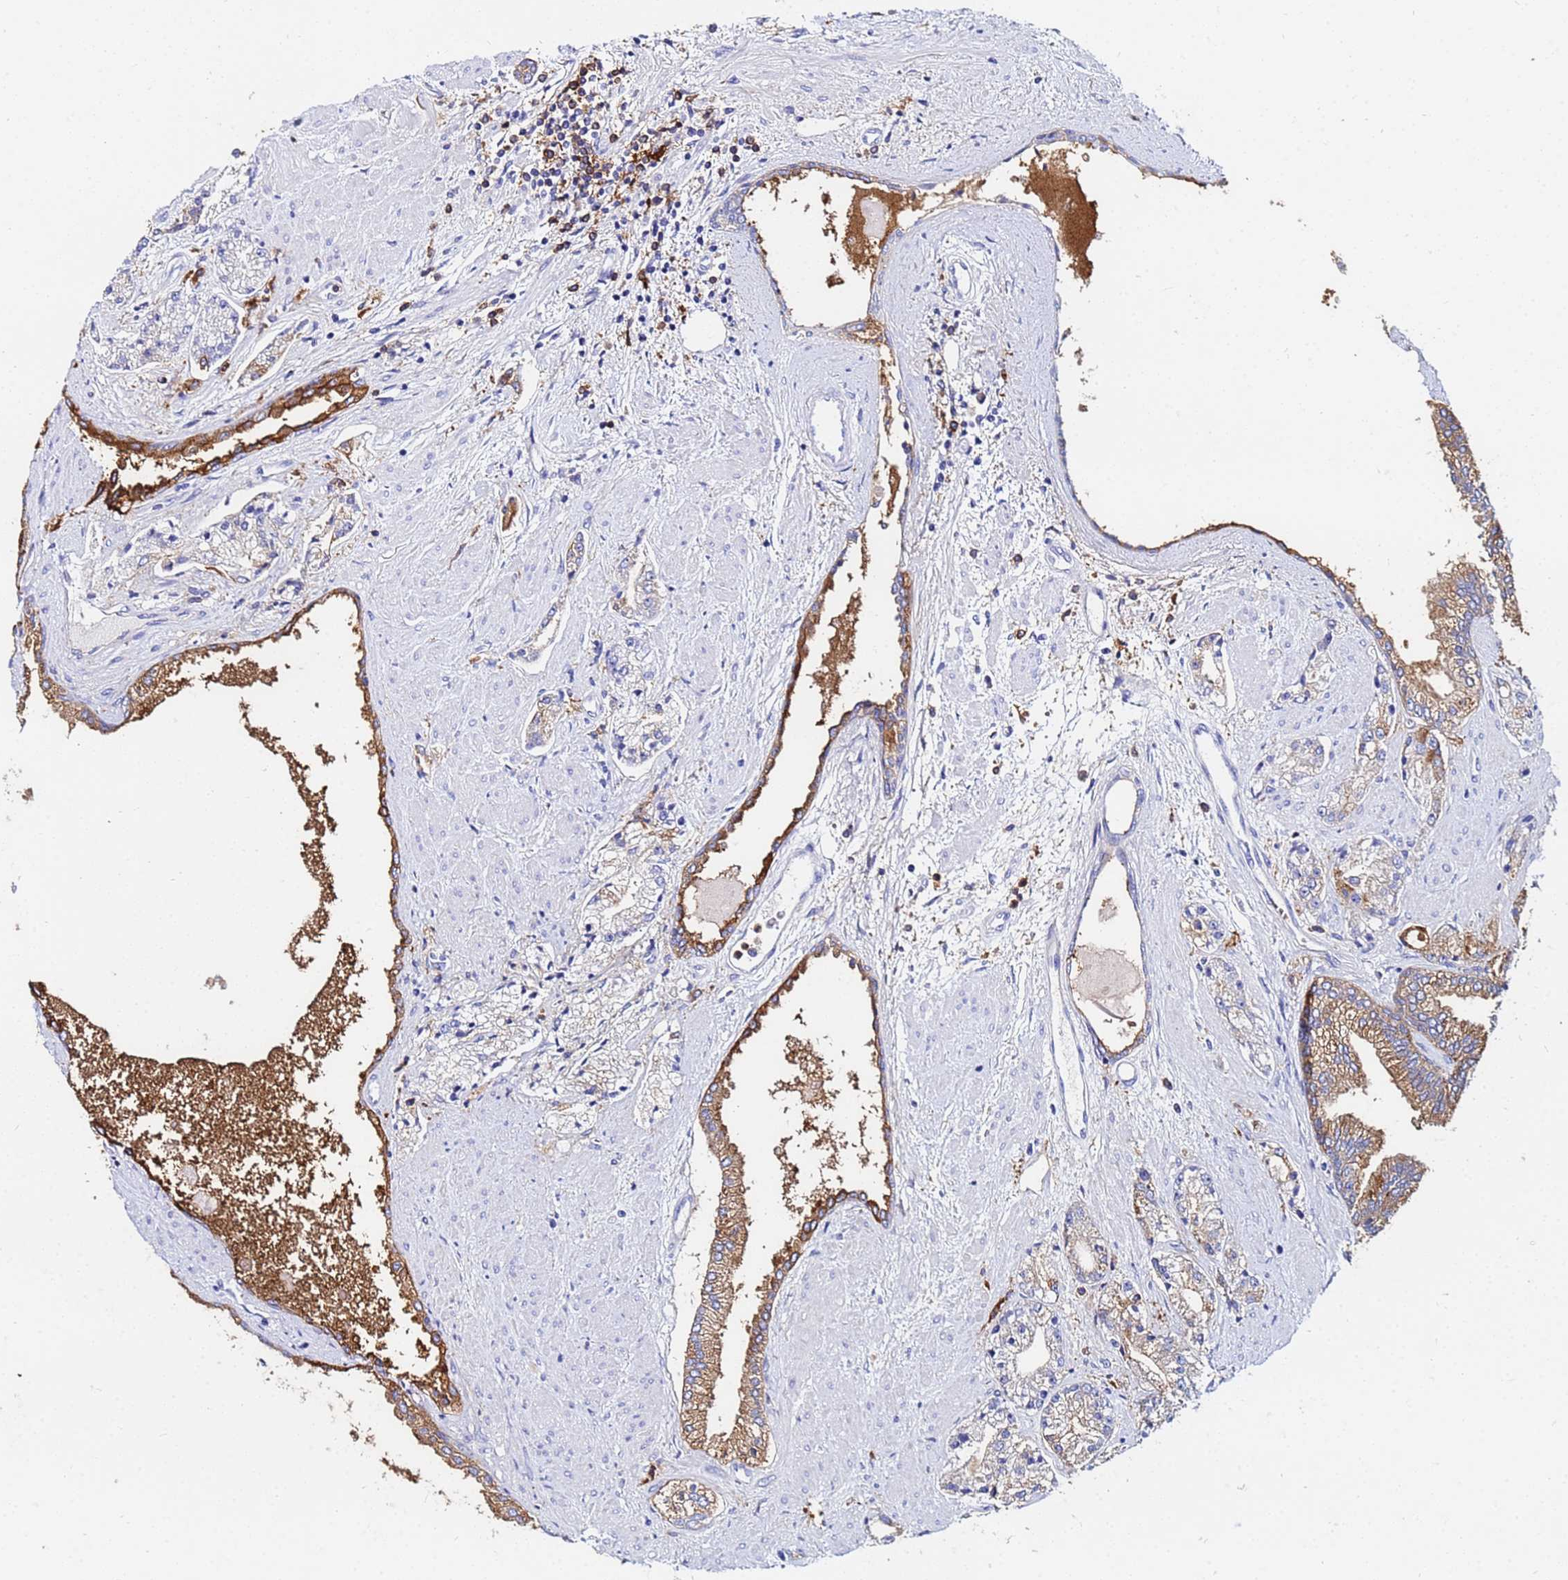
{"staining": {"intensity": "moderate", "quantity": ">75%", "location": "cytoplasmic/membranous"}, "tissue": "prostate cancer", "cell_type": "Tumor cells", "image_type": "cancer", "snomed": [{"axis": "morphology", "description": "Adenocarcinoma, High grade"}, {"axis": "topography", "description": "Prostate"}], "caption": "An immunohistochemistry (IHC) image of tumor tissue is shown. Protein staining in brown highlights moderate cytoplasmic/membranous positivity in adenocarcinoma (high-grade) (prostate) within tumor cells. (DAB (3,3'-diaminobenzidine) IHC, brown staining for protein, blue staining for nuclei).", "gene": "BASP1", "patient": {"sex": "male", "age": 67}}